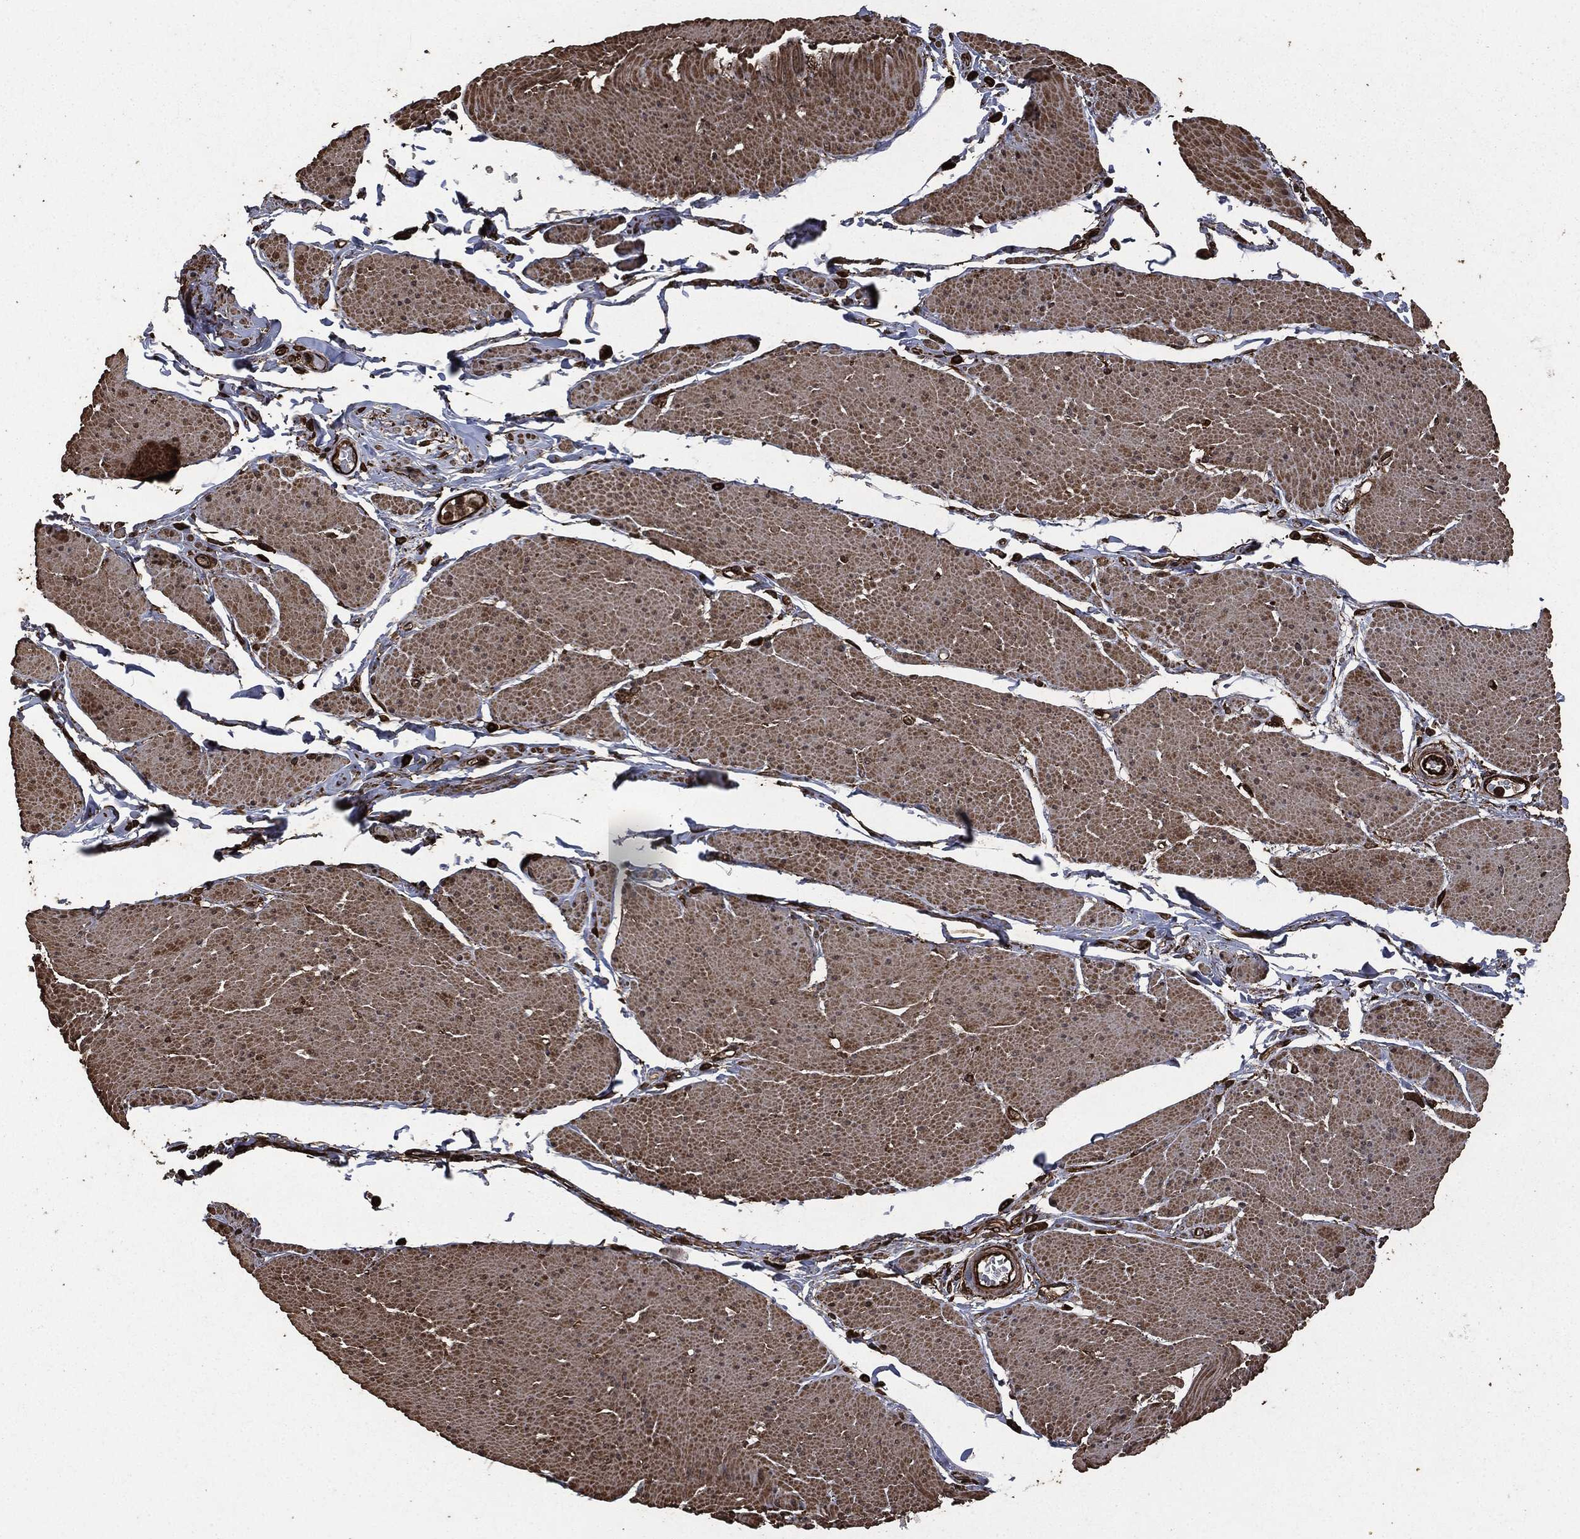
{"staining": {"intensity": "moderate", "quantity": "25%-75%", "location": "cytoplasmic/membranous"}, "tissue": "smooth muscle", "cell_type": "Smooth muscle cells", "image_type": "normal", "snomed": [{"axis": "morphology", "description": "Normal tissue, NOS"}, {"axis": "topography", "description": "Smooth muscle"}, {"axis": "topography", "description": "Anal"}], "caption": "An IHC histopathology image of unremarkable tissue is shown. Protein staining in brown labels moderate cytoplasmic/membranous positivity in smooth muscle within smooth muscle cells.", "gene": "HRAS", "patient": {"sex": "male", "age": 83}}